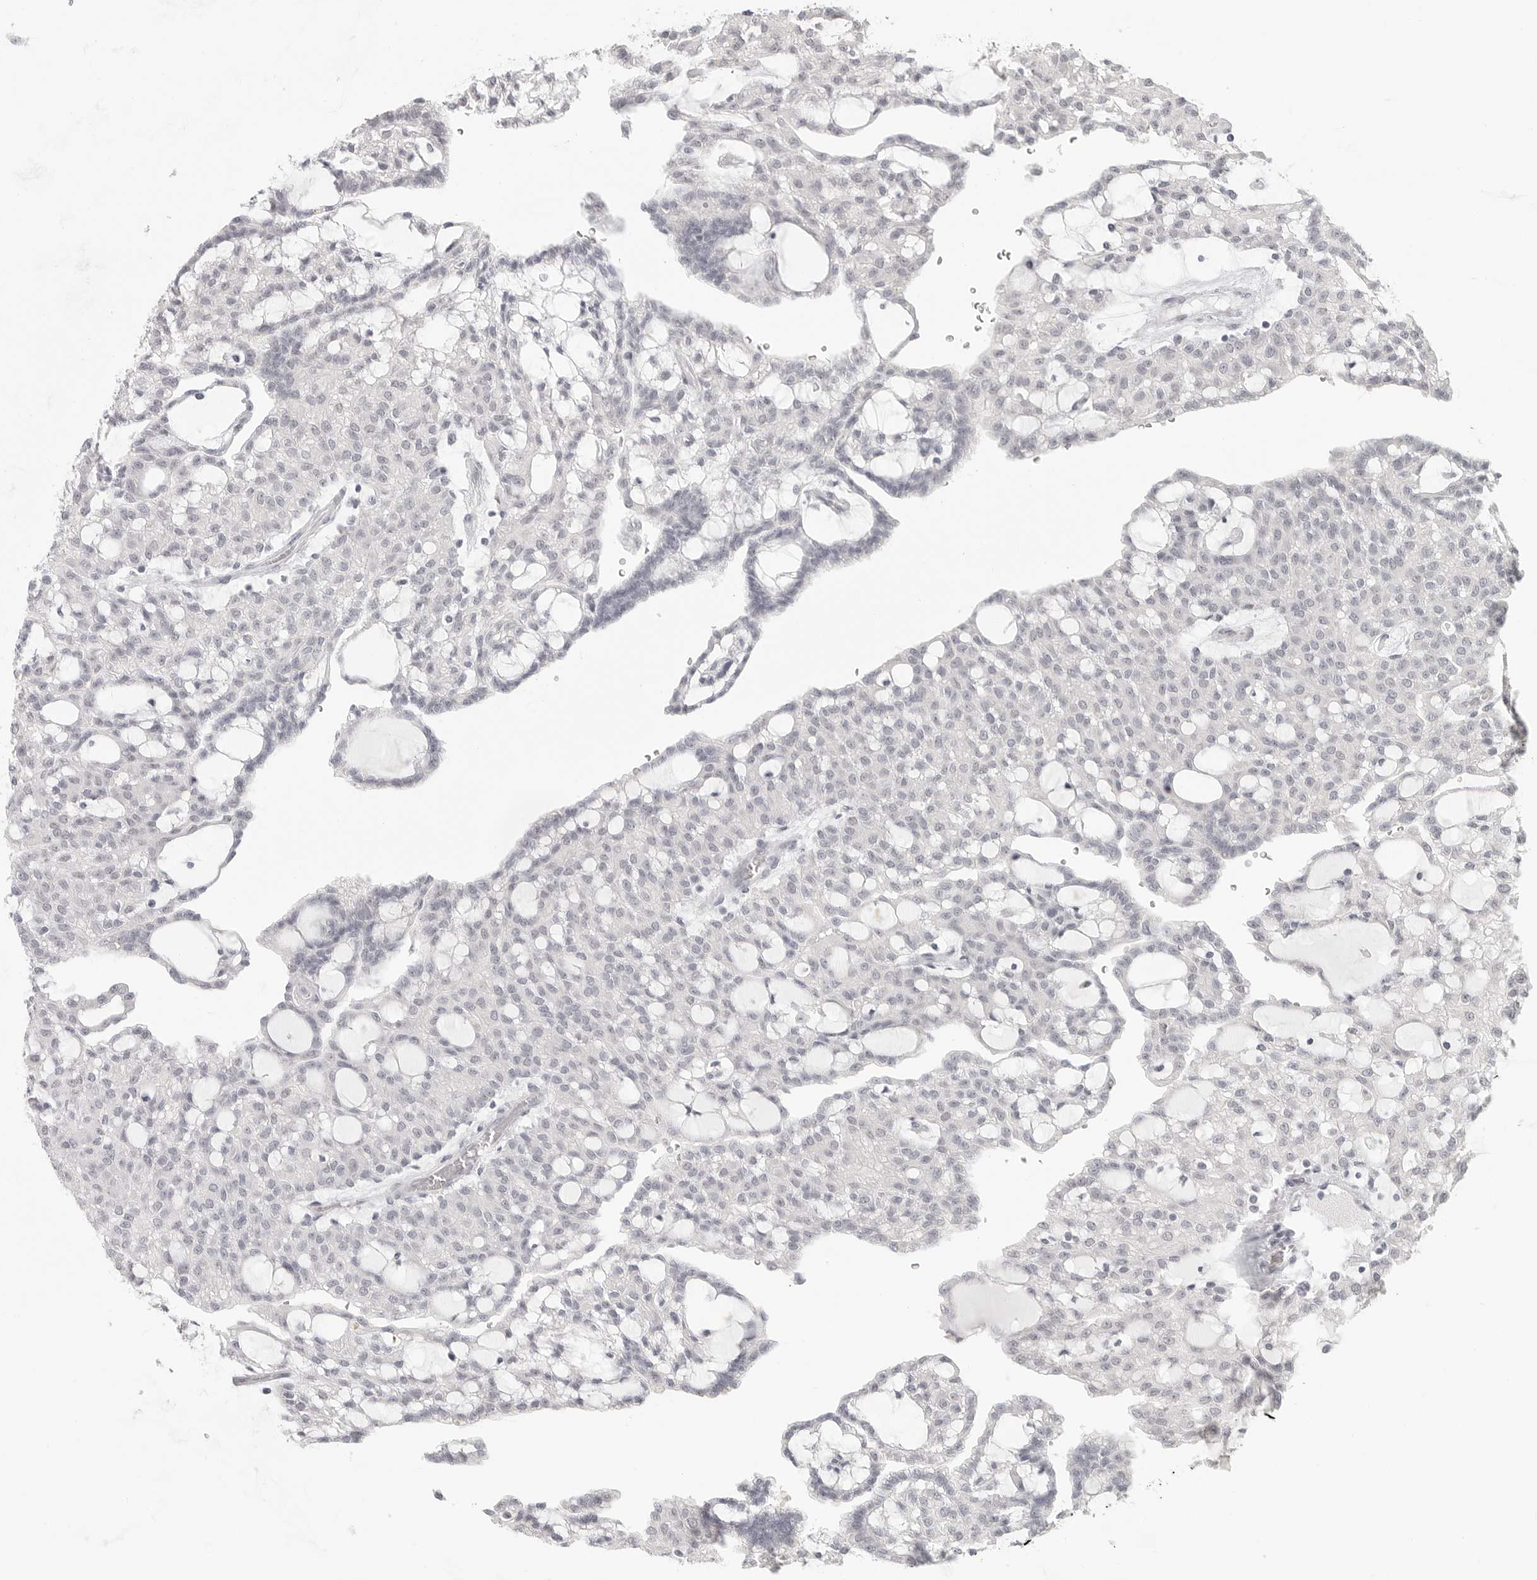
{"staining": {"intensity": "negative", "quantity": "none", "location": "none"}, "tissue": "renal cancer", "cell_type": "Tumor cells", "image_type": "cancer", "snomed": [{"axis": "morphology", "description": "Adenocarcinoma, NOS"}, {"axis": "topography", "description": "Kidney"}], "caption": "A photomicrograph of adenocarcinoma (renal) stained for a protein demonstrates no brown staining in tumor cells. (Brightfield microscopy of DAB immunohistochemistry (IHC) at high magnification).", "gene": "KLK11", "patient": {"sex": "male", "age": 63}}